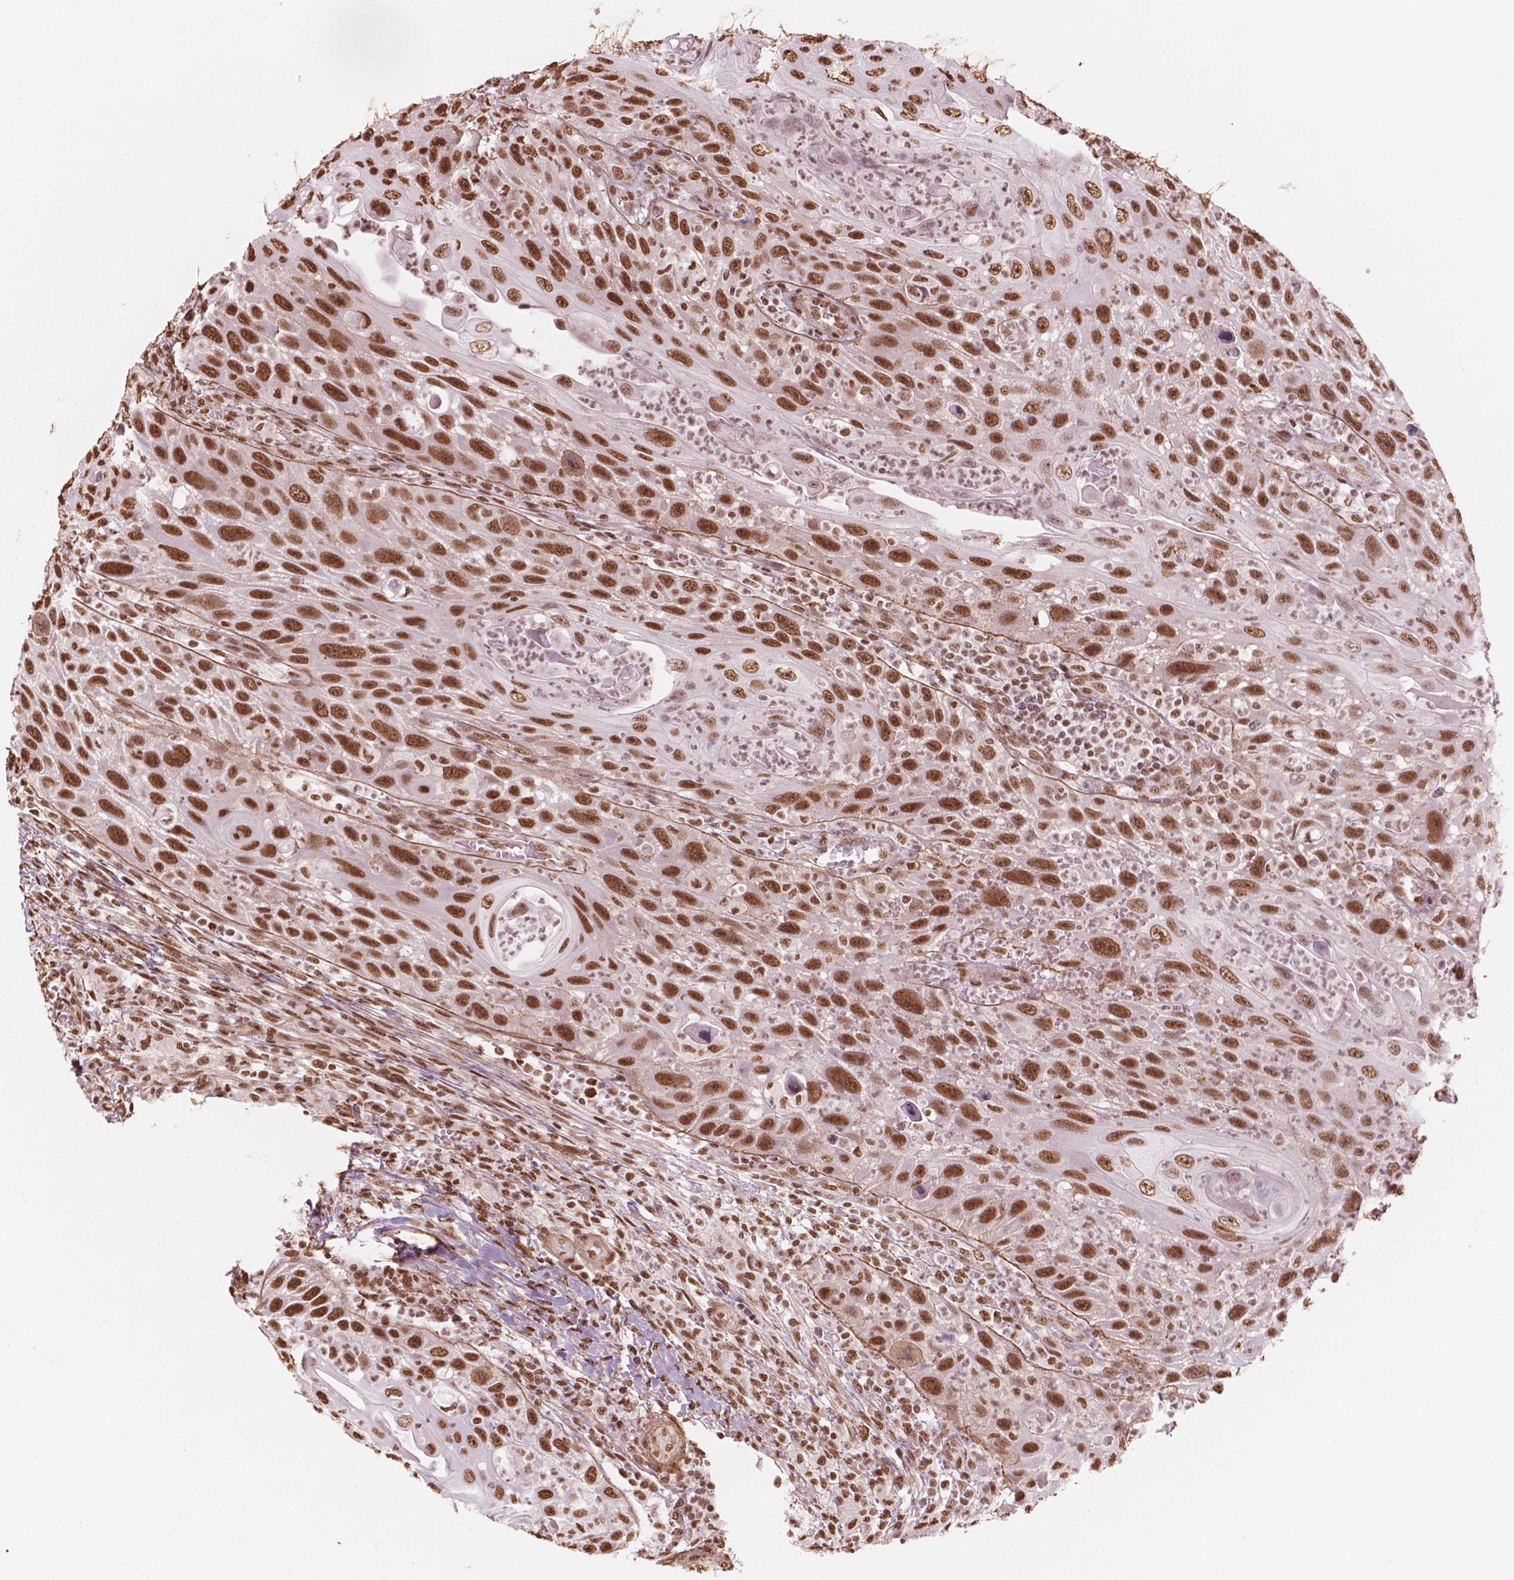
{"staining": {"intensity": "moderate", "quantity": ">75%", "location": "nuclear"}, "tissue": "head and neck cancer", "cell_type": "Tumor cells", "image_type": "cancer", "snomed": [{"axis": "morphology", "description": "Squamous cell carcinoma, NOS"}, {"axis": "topography", "description": "Head-Neck"}], "caption": "A photomicrograph of head and neck cancer stained for a protein exhibits moderate nuclear brown staining in tumor cells.", "gene": "GTF3C5", "patient": {"sex": "male", "age": 69}}